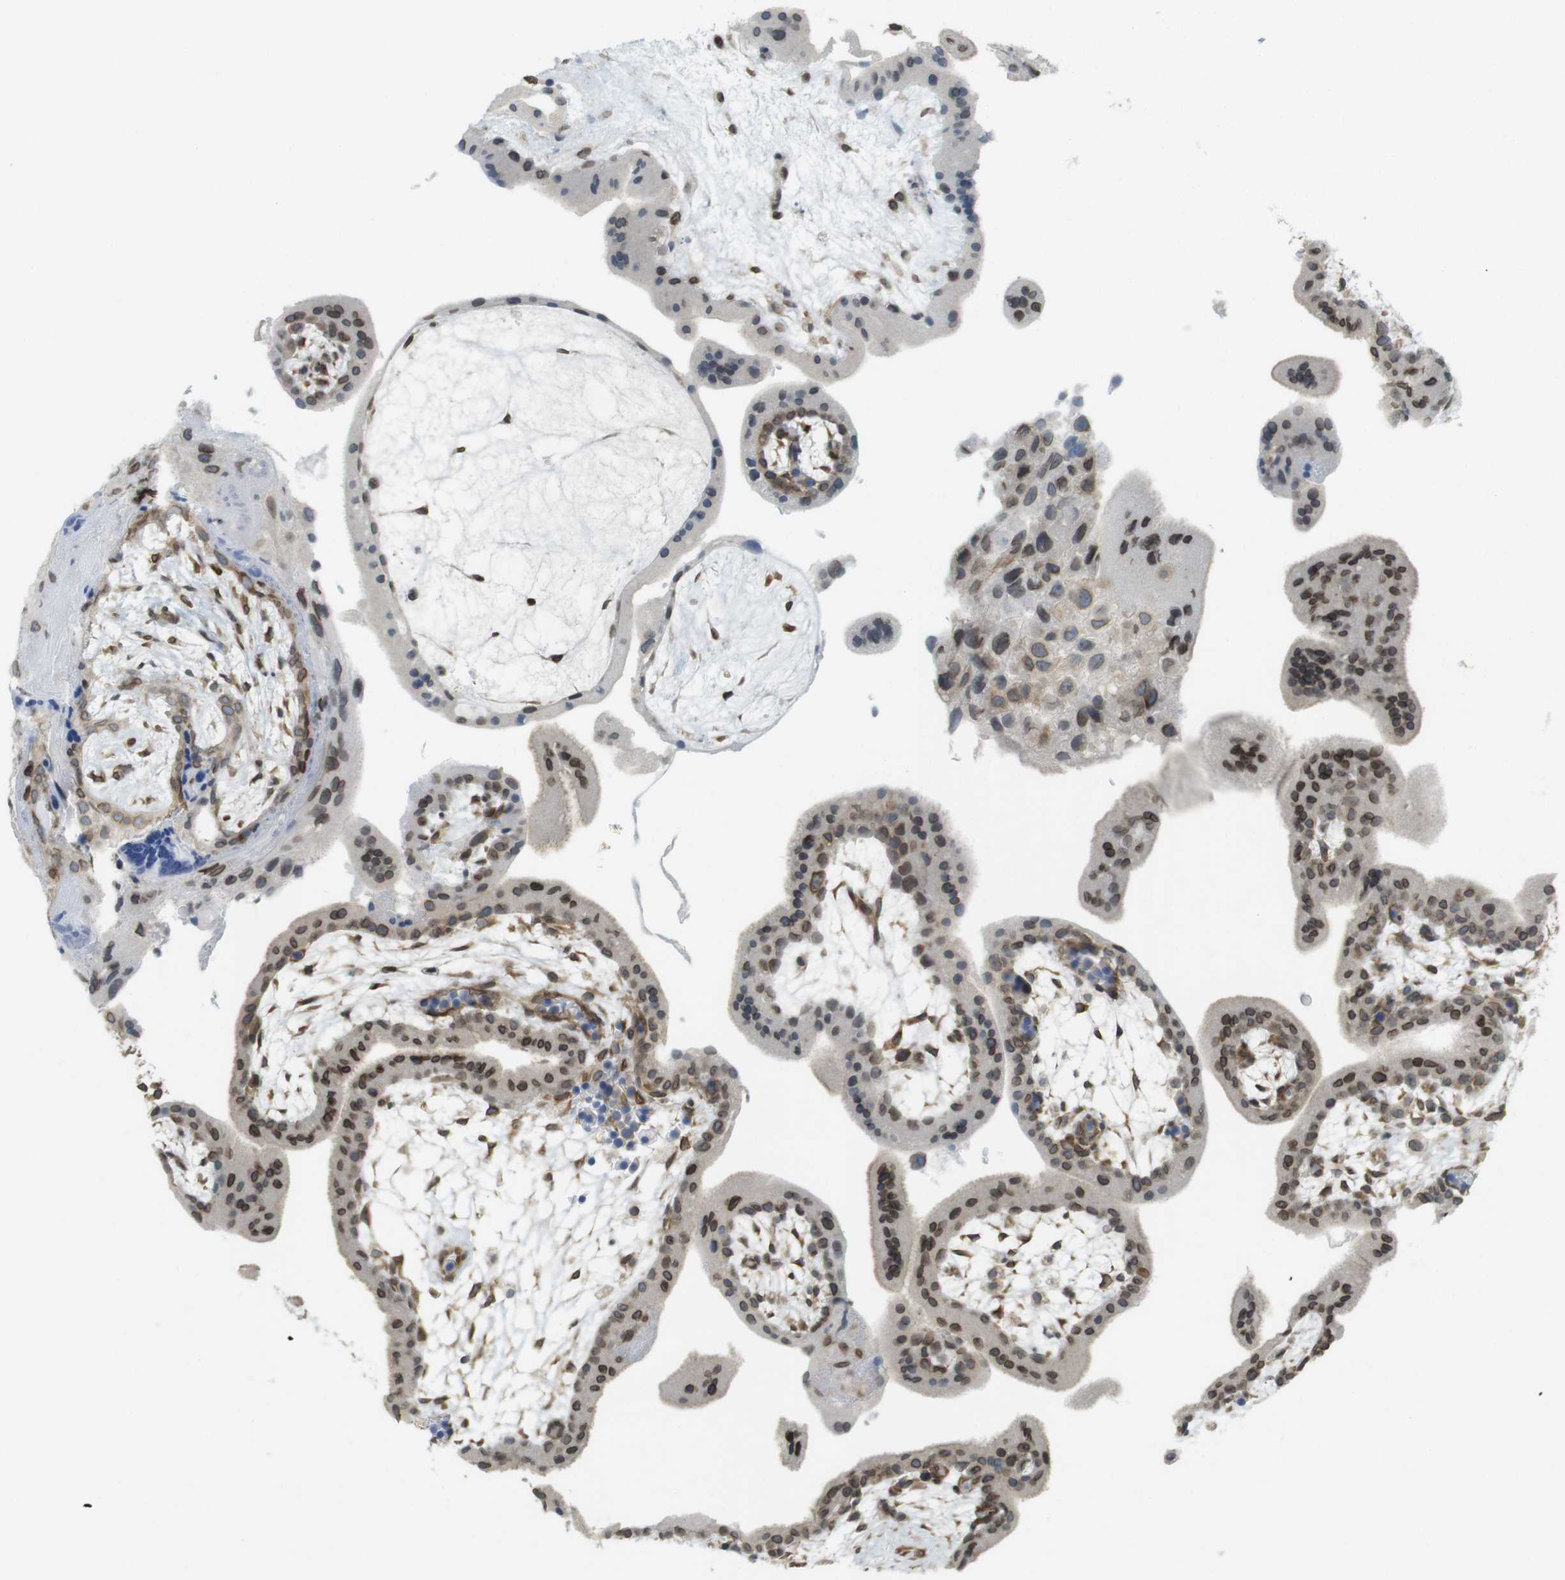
{"staining": {"intensity": "moderate", "quantity": "25%-75%", "location": "cytoplasmic/membranous,nuclear"}, "tissue": "placenta", "cell_type": "Decidual cells", "image_type": "normal", "snomed": [{"axis": "morphology", "description": "Normal tissue, NOS"}, {"axis": "topography", "description": "Placenta"}], "caption": "Immunohistochemistry of benign placenta displays medium levels of moderate cytoplasmic/membranous,nuclear positivity in about 25%-75% of decidual cells.", "gene": "ARL6IP6", "patient": {"sex": "female", "age": 35}}